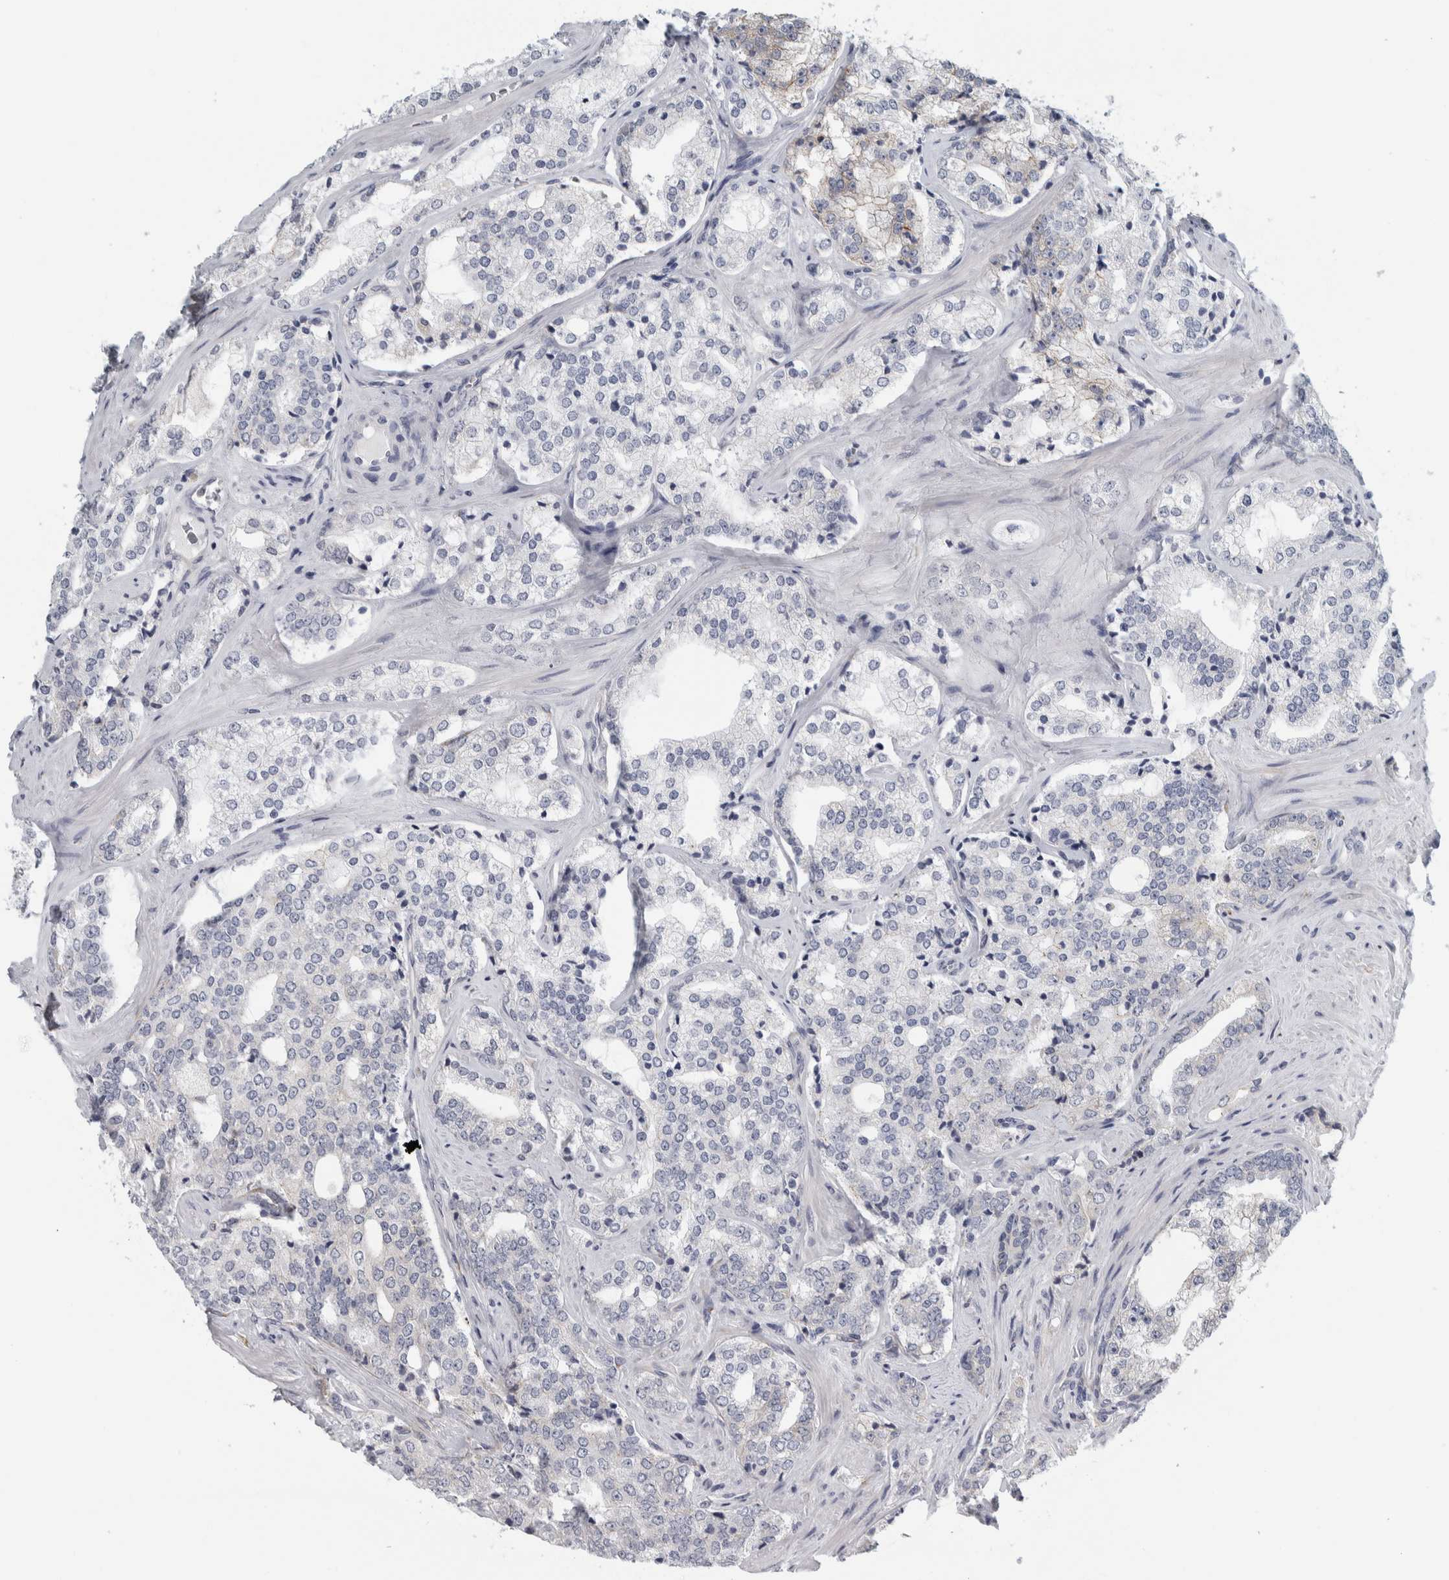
{"staining": {"intensity": "negative", "quantity": "none", "location": "none"}, "tissue": "prostate cancer", "cell_type": "Tumor cells", "image_type": "cancer", "snomed": [{"axis": "morphology", "description": "Adenocarcinoma, High grade"}, {"axis": "topography", "description": "Prostate"}], "caption": "This is an IHC histopathology image of human prostate cancer. There is no staining in tumor cells.", "gene": "B3GNT3", "patient": {"sex": "male", "age": 64}}